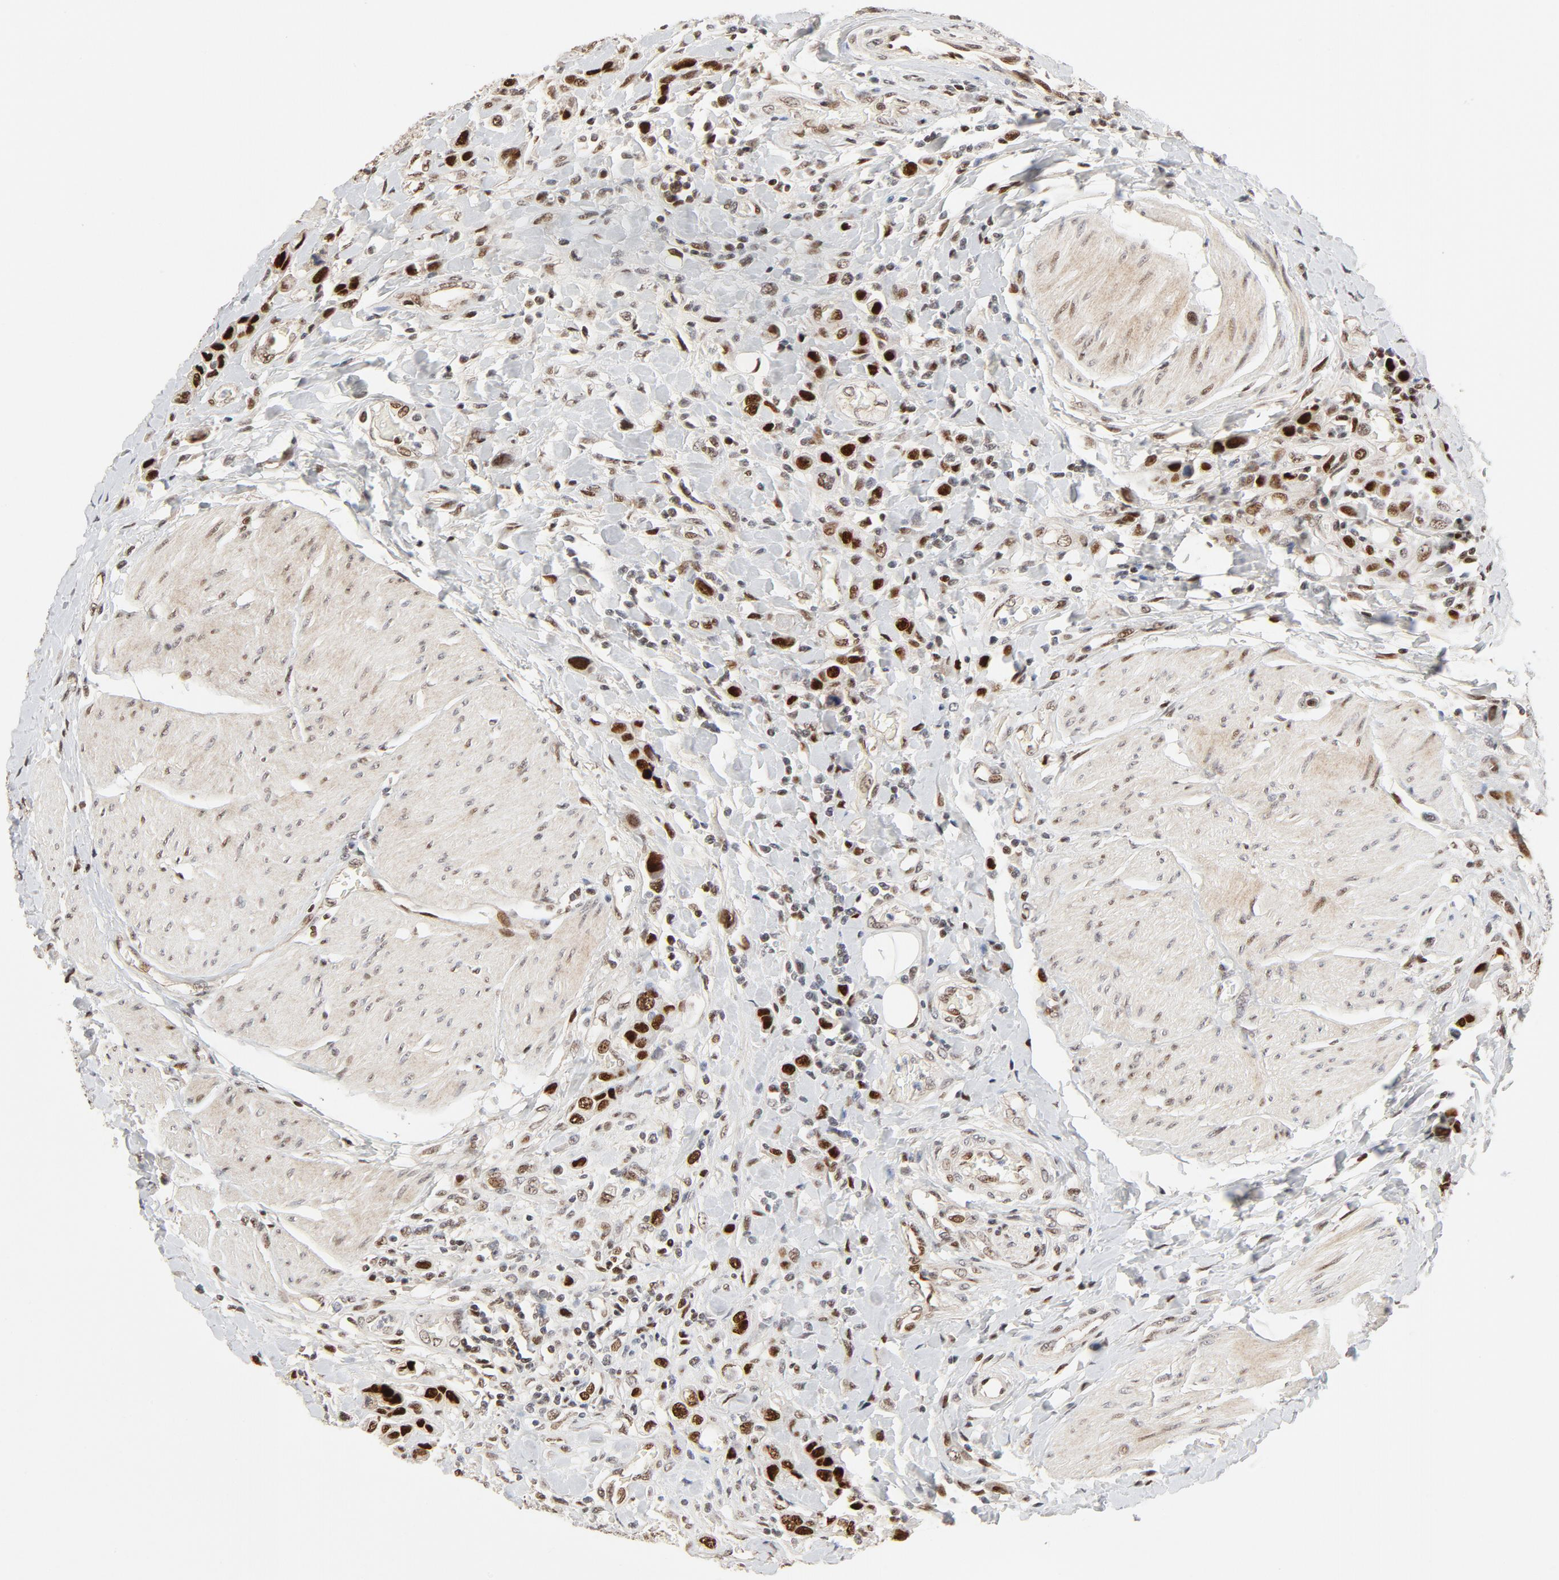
{"staining": {"intensity": "strong", "quantity": ">75%", "location": "nuclear"}, "tissue": "urothelial cancer", "cell_type": "Tumor cells", "image_type": "cancer", "snomed": [{"axis": "morphology", "description": "Urothelial carcinoma, High grade"}, {"axis": "topography", "description": "Urinary bladder"}], "caption": "Immunohistochemical staining of urothelial cancer exhibits strong nuclear protein expression in about >75% of tumor cells. (DAB (3,3'-diaminobenzidine) = brown stain, brightfield microscopy at high magnification).", "gene": "GTF2I", "patient": {"sex": "male", "age": 50}}